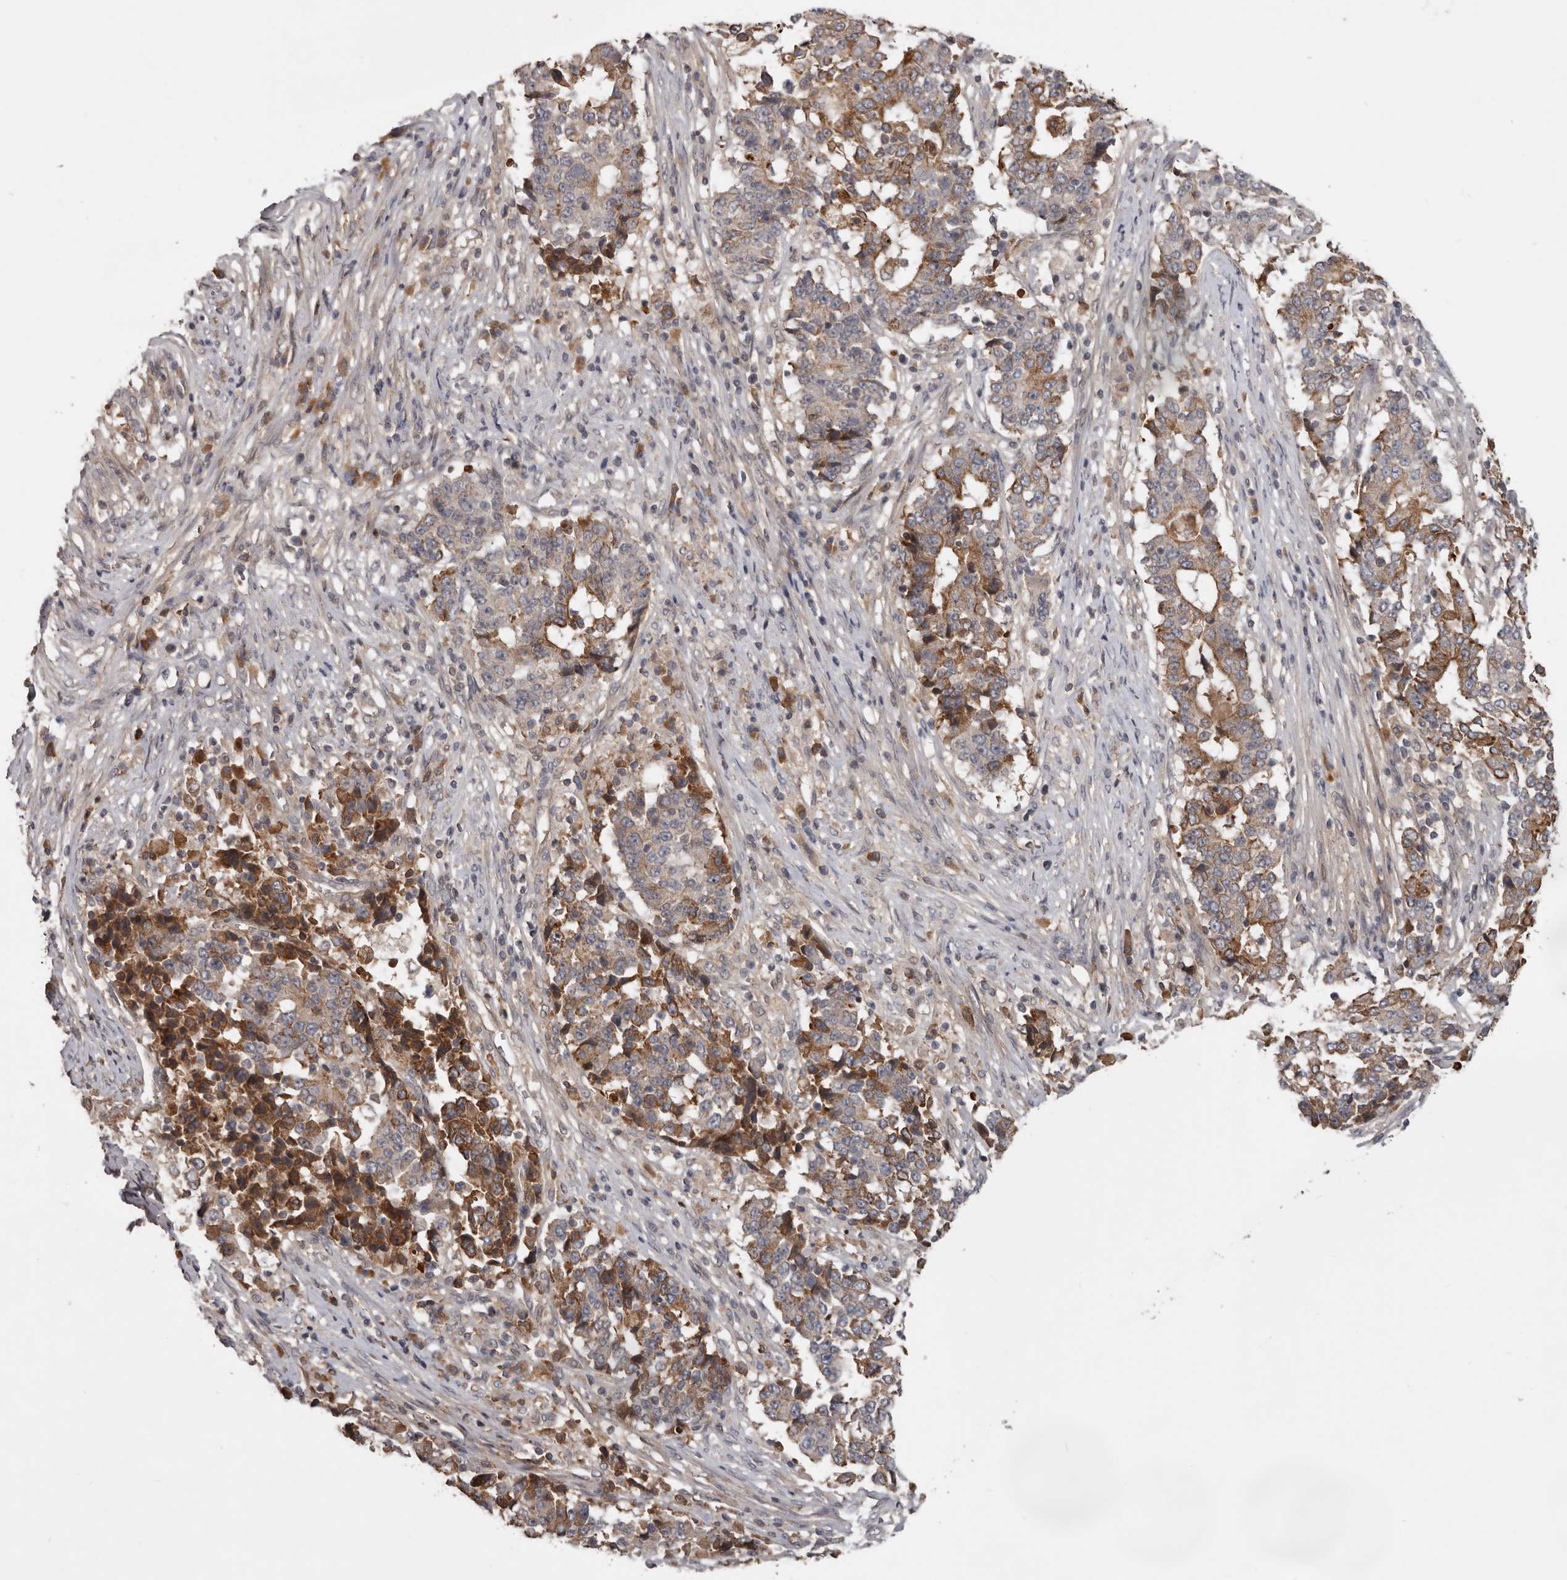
{"staining": {"intensity": "weak", "quantity": "25%-75%", "location": "cytoplasmic/membranous"}, "tissue": "stomach cancer", "cell_type": "Tumor cells", "image_type": "cancer", "snomed": [{"axis": "morphology", "description": "Adenocarcinoma, NOS"}, {"axis": "topography", "description": "Stomach"}], "caption": "The histopathology image displays staining of stomach adenocarcinoma, revealing weak cytoplasmic/membranous protein expression (brown color) within tumor cells. Nuclei are stained in blue.", "gene": "NMUR1", "patient": {"sex": "male", "age": 59}}